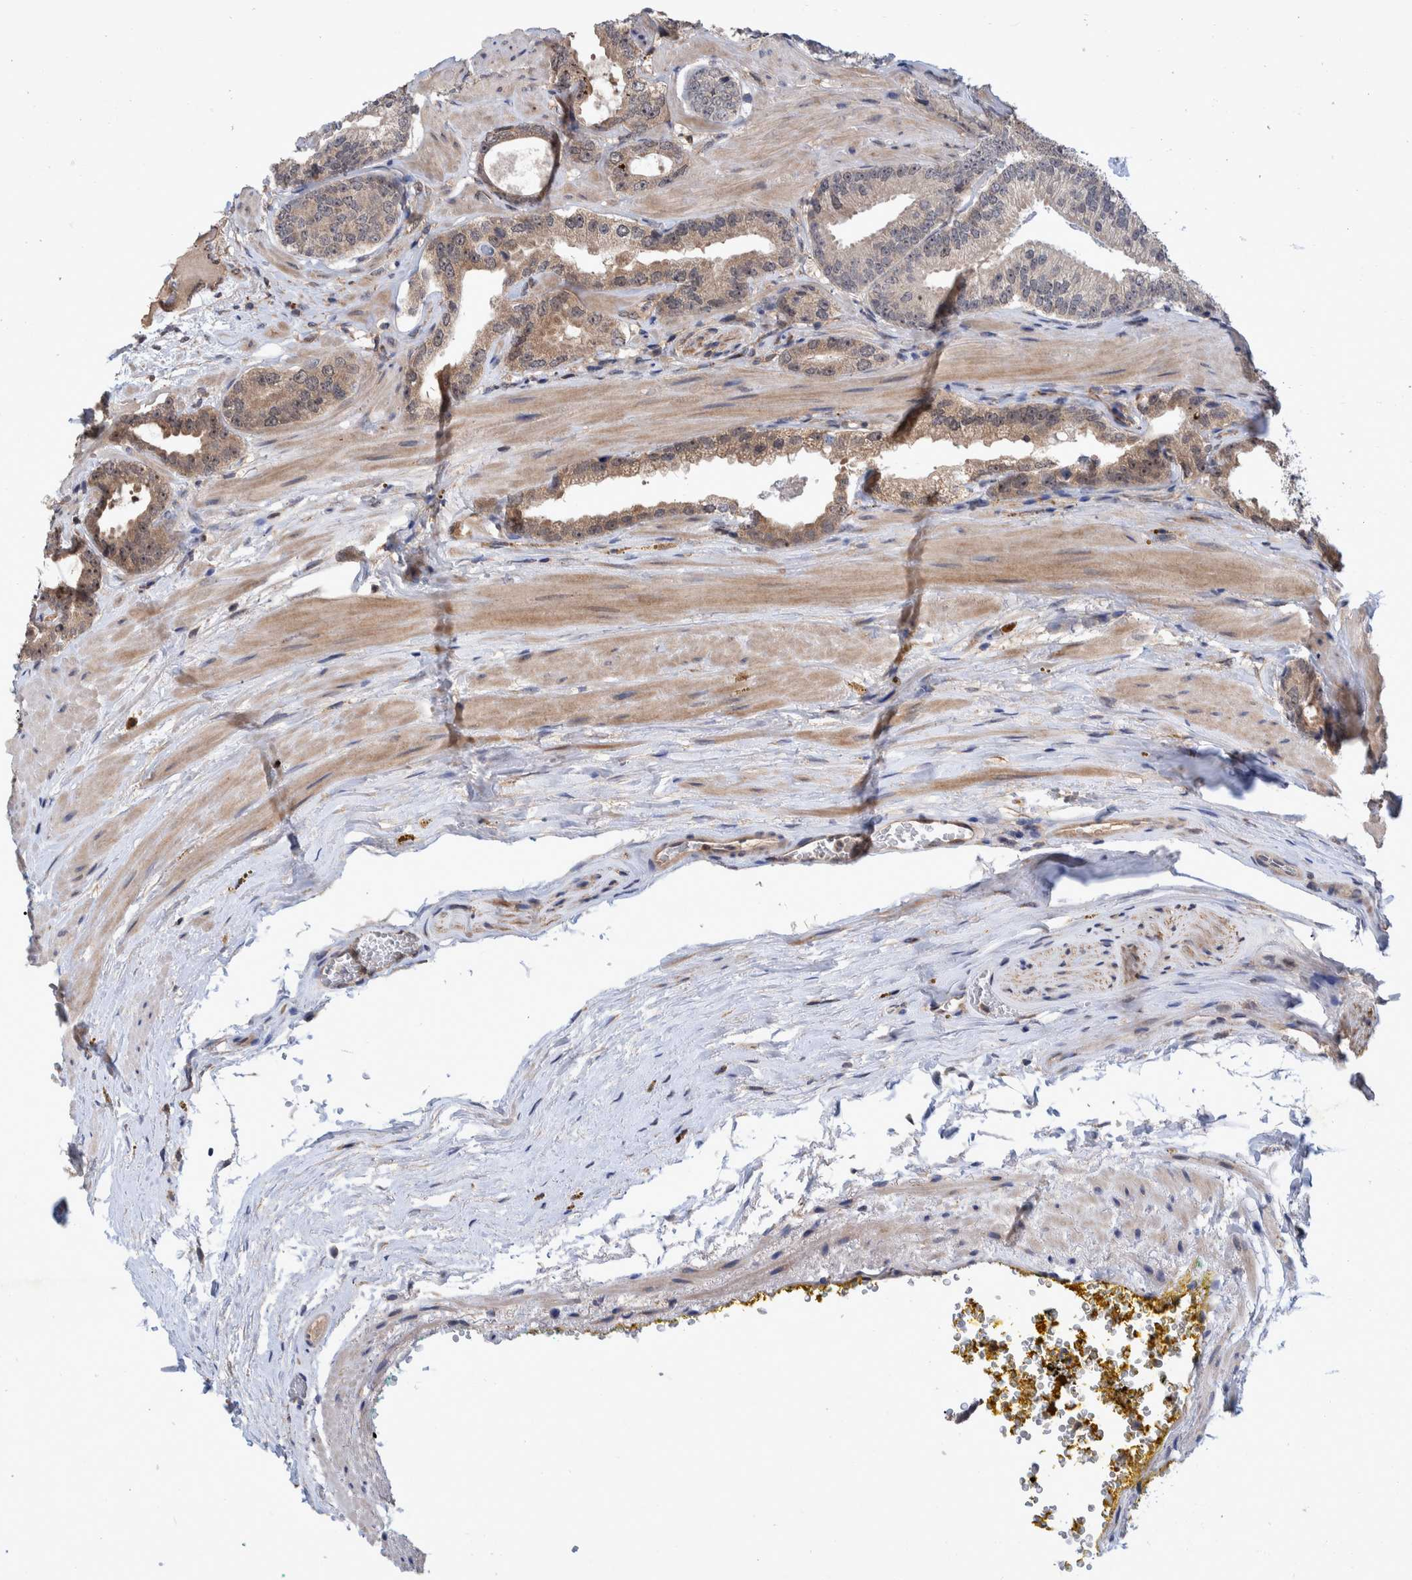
{"staining": {"intensity": "weak", "quantity": "<25%", "location": "cytoplasmic/membranous"}, "tissue": "prostate cancer", "cell_type": "Tumor cells", "image_type": "cancer", "snomed": [{"axis": "morphology", "description": "Adenocarcinoma, Low grade"}, {"axis": "topography", "description": "Prostate"}], "caption": "Image shows no protein positivity in tumor cells of low-grade adenocarcinoma (prostate) tissue. (Brightfield microscopy of DAB (3,3'-diaminobenzidine) IHC at high magnification).", "gene": "PLPBP", "patient": {"sex": "male", "age": 51}}